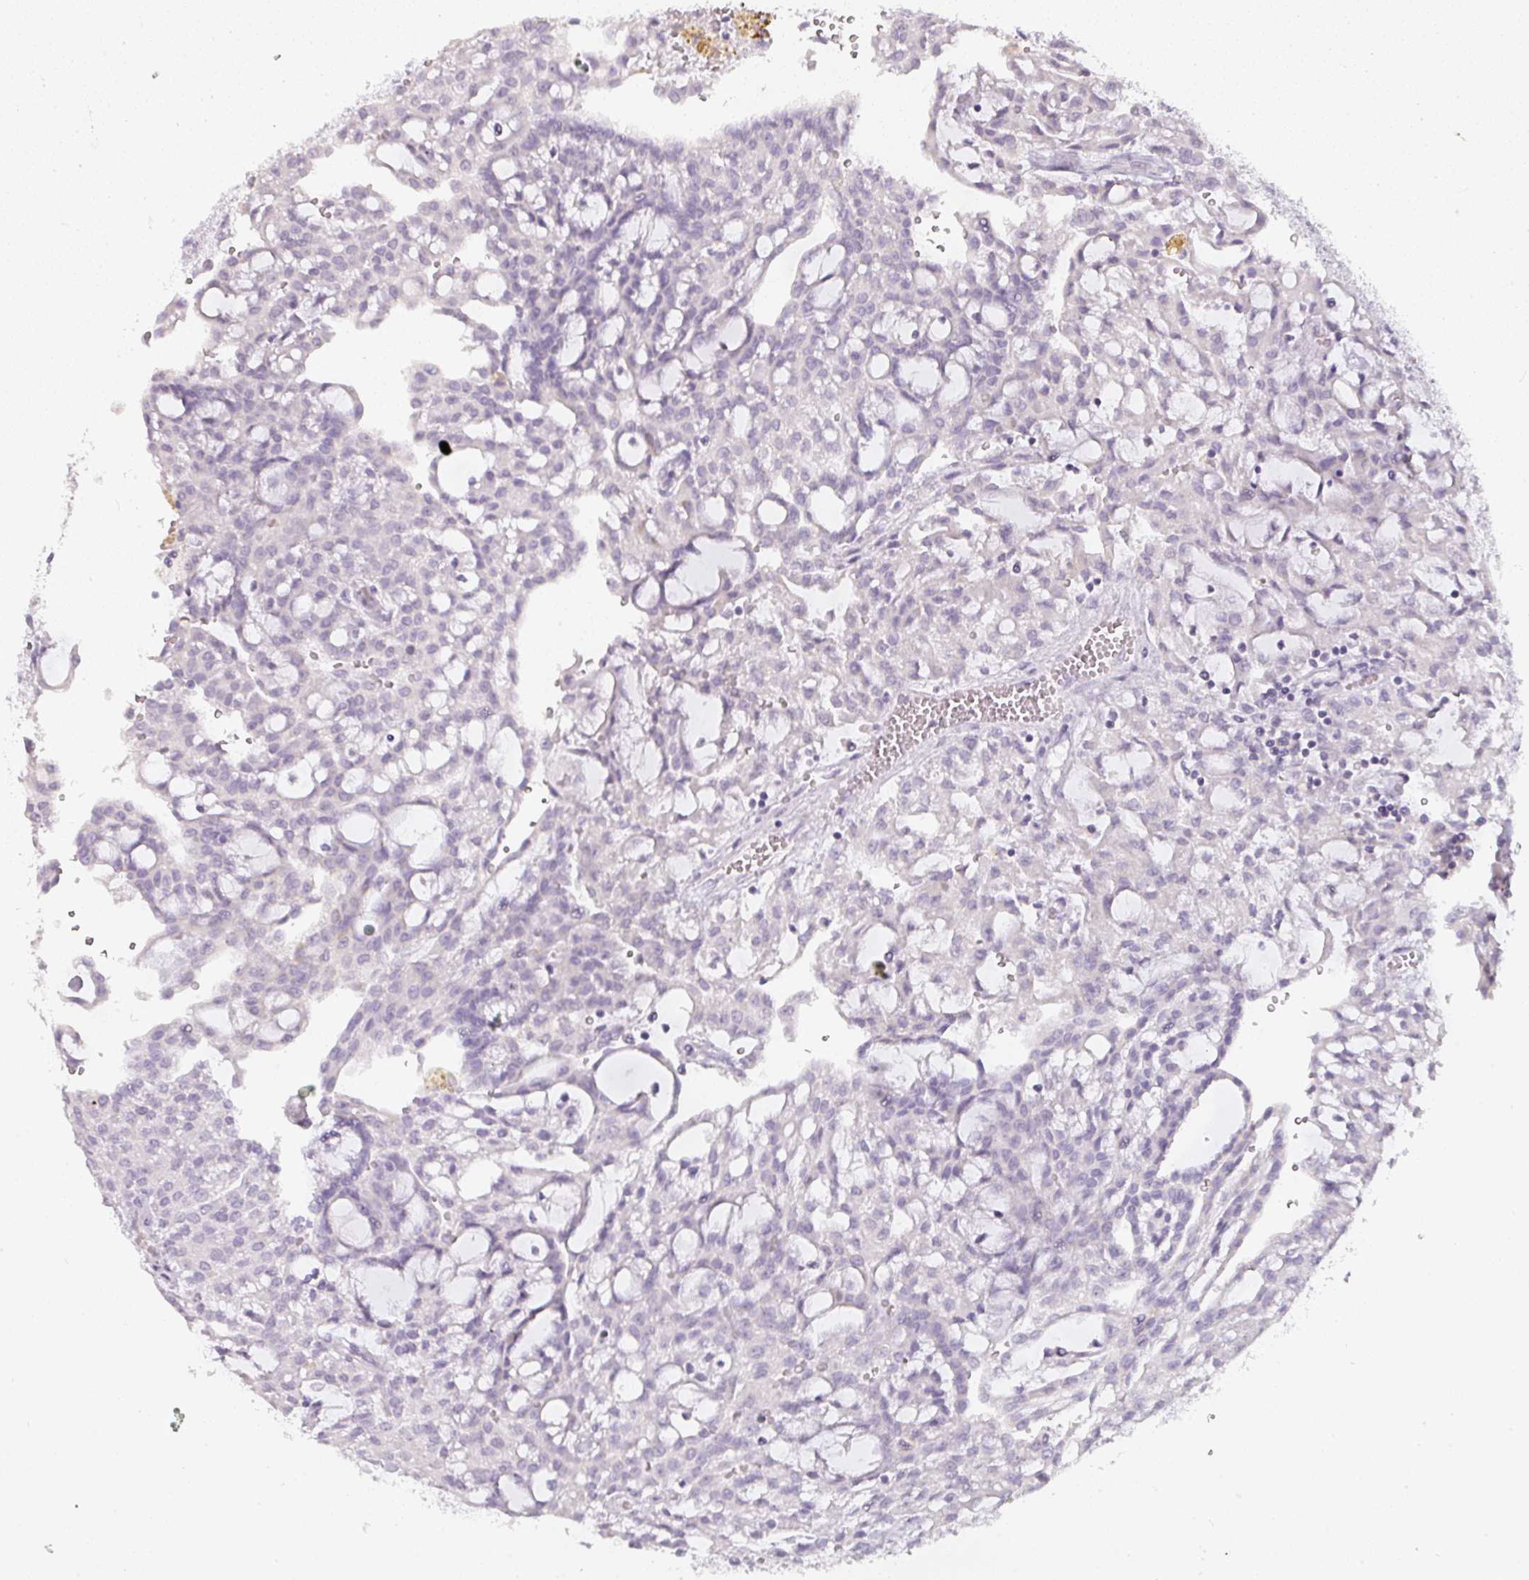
{"staining": {"intensity": "negative", "quantity": "none", "location": "none"}, "tissue": "renal cancer", "cell_type": "Tumor cells", "image_type": "cancer", "snomed": [{"axis": "morphology", "description": "Adenocarcinoma, NOS"}, {"axis": "topography", "description": "Kidney"}], "caption": "Human renal cancer stained for a protein using immunohistochemistry shows no staining in tumor cells.", "gene": "CAMP", "patient": {"sex": "male", "age": 63}}